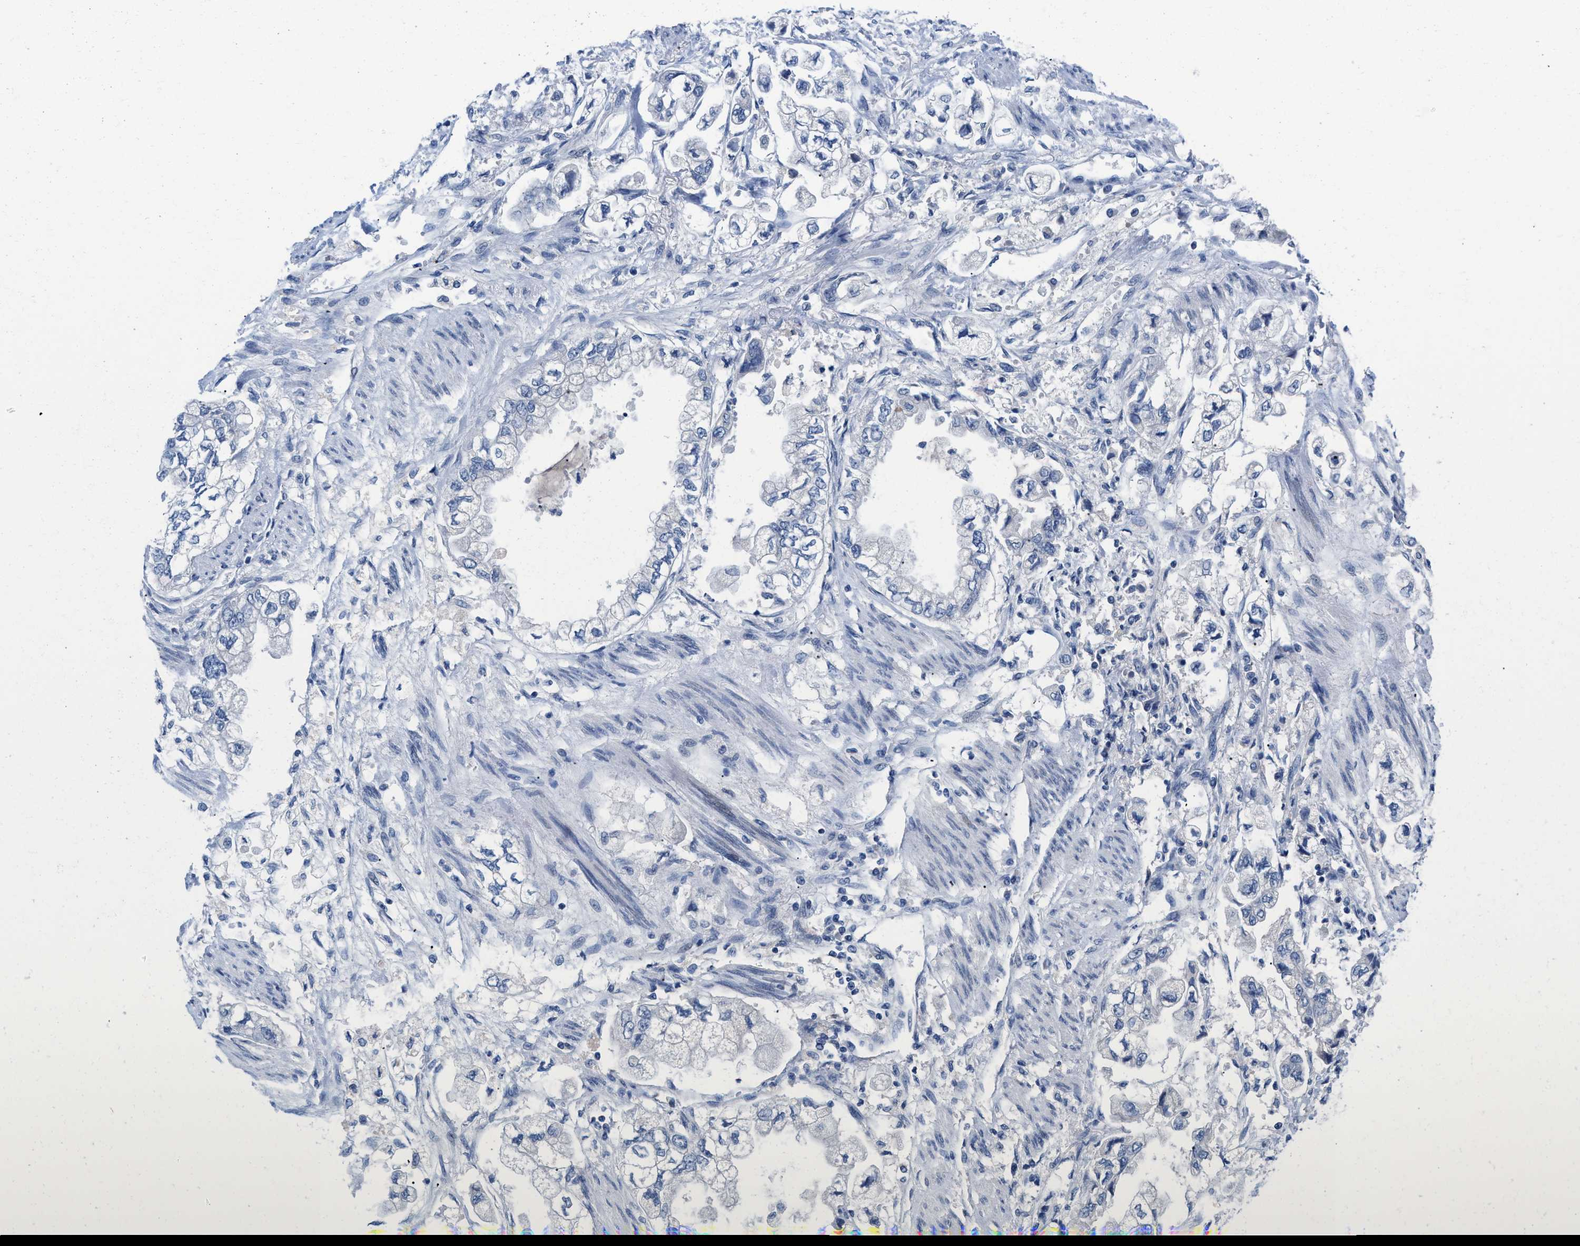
{"staining": {"intensity": "negative", "quantity": "none", "location": "none"}, "tissue": "stomach cancer", "cell_type": "Tumor cells", "image_type": "cancer", "snomed": [{"axis": "morphology", "description": "Normal tissue, NOS"}, {"axis": "morphology", "description": "Adenocarcinoma, NOS"}, {"axis": "topography", "description": "Stomach"}], "caption": "This photomicrograph is of adenocarcinoma (stomach) stained with IHC to label a protein in brown with the nuclei are counter-stained blue. There is no staining in tumor cells.", "gene": "PYY", "patient": {"sex": "male", "age": 62}}